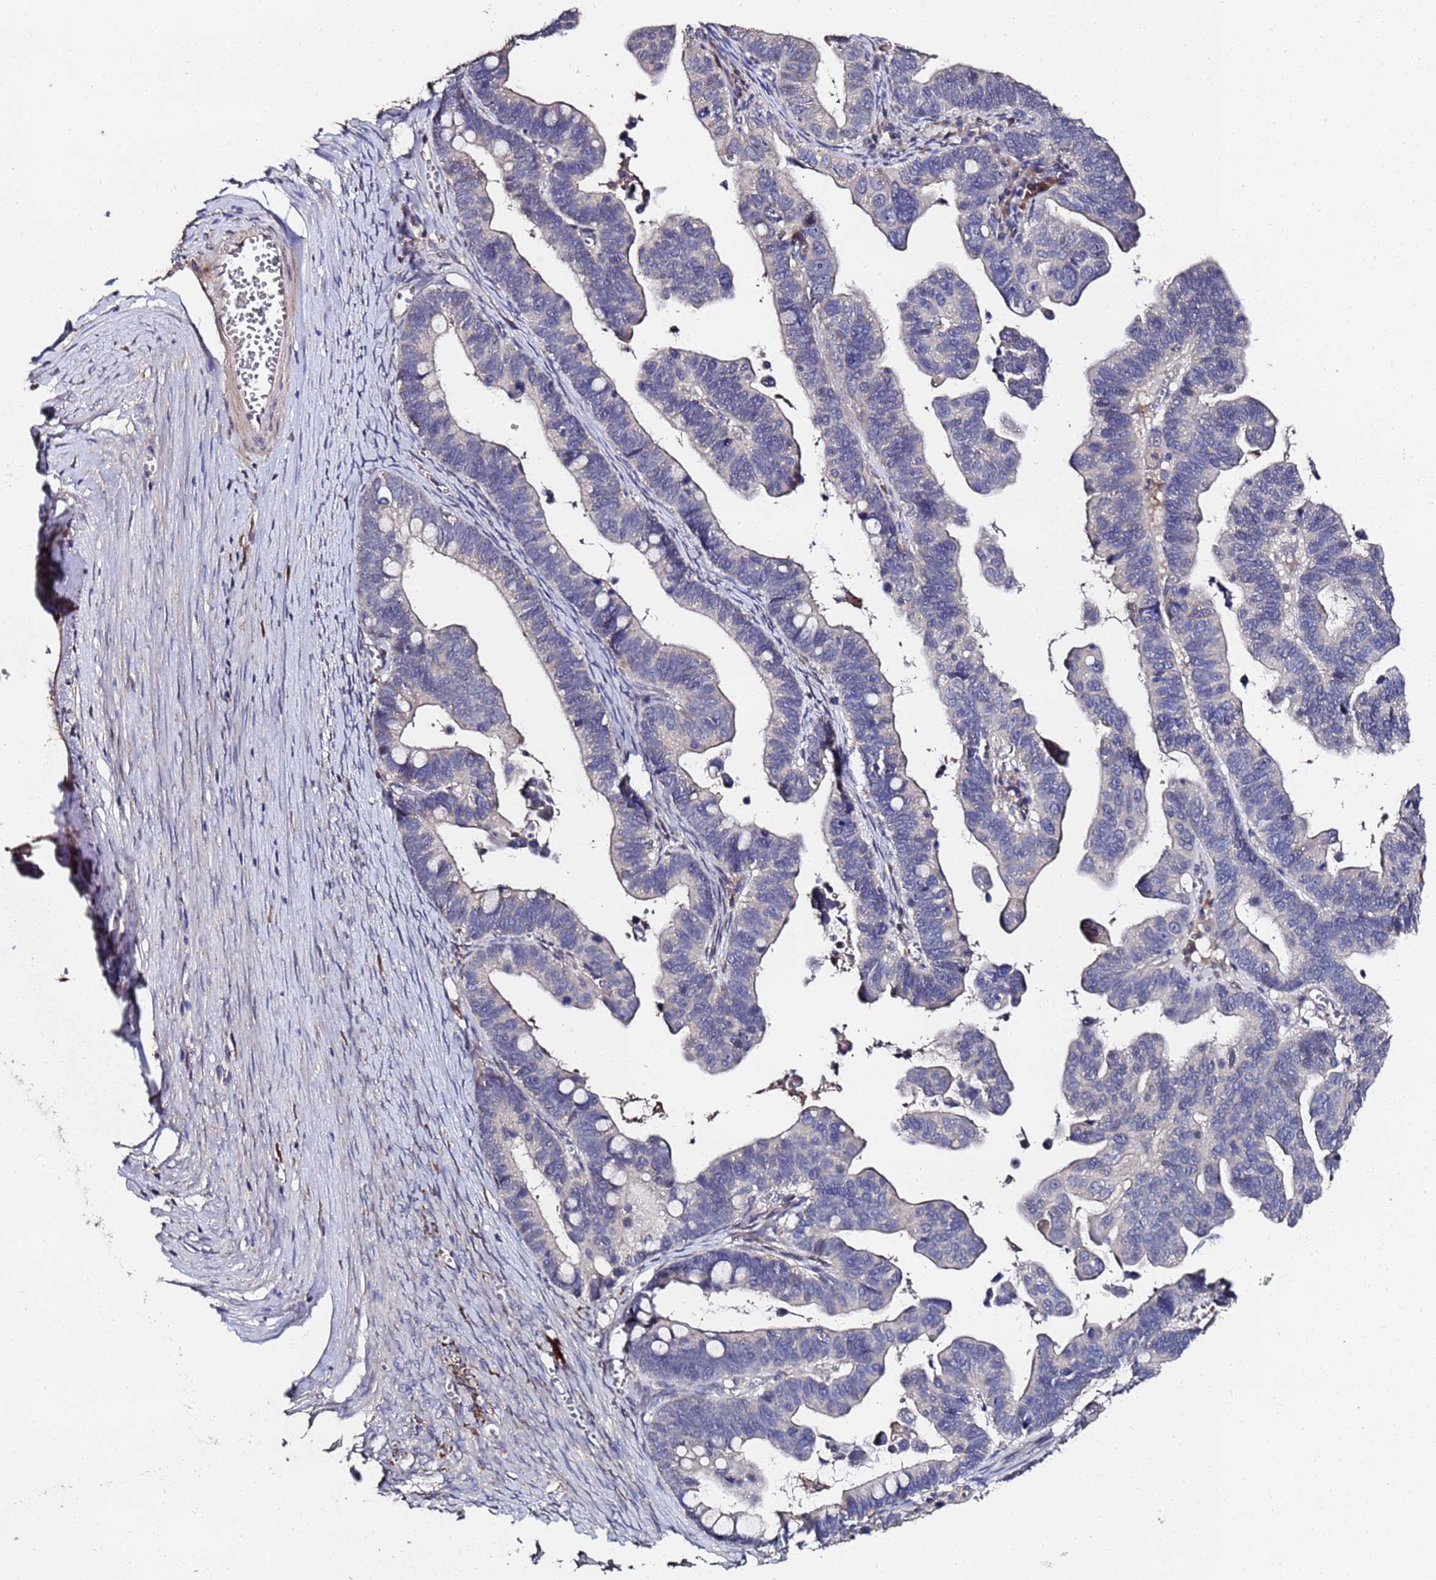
{"staining": {"intensity": "negative", "quantity": "none", "location": "none"}, "tissue": "ovarian cancer", "cell_type": "Tumor cells", "image_type": "cancer", "snomed": [{"axis": "morphology", "description": "Cystadenocarcinoma, serous, NOS"}, {"axis": "topography", "description": "Ovary"}], "caption": "This is an immunohistochemistry image of human serous cystadenocarcinoma (ovarian). There is no positivity in tumor cells.", "gene": "TCP10L", "patient": {"sex": "female", "age": 56}}